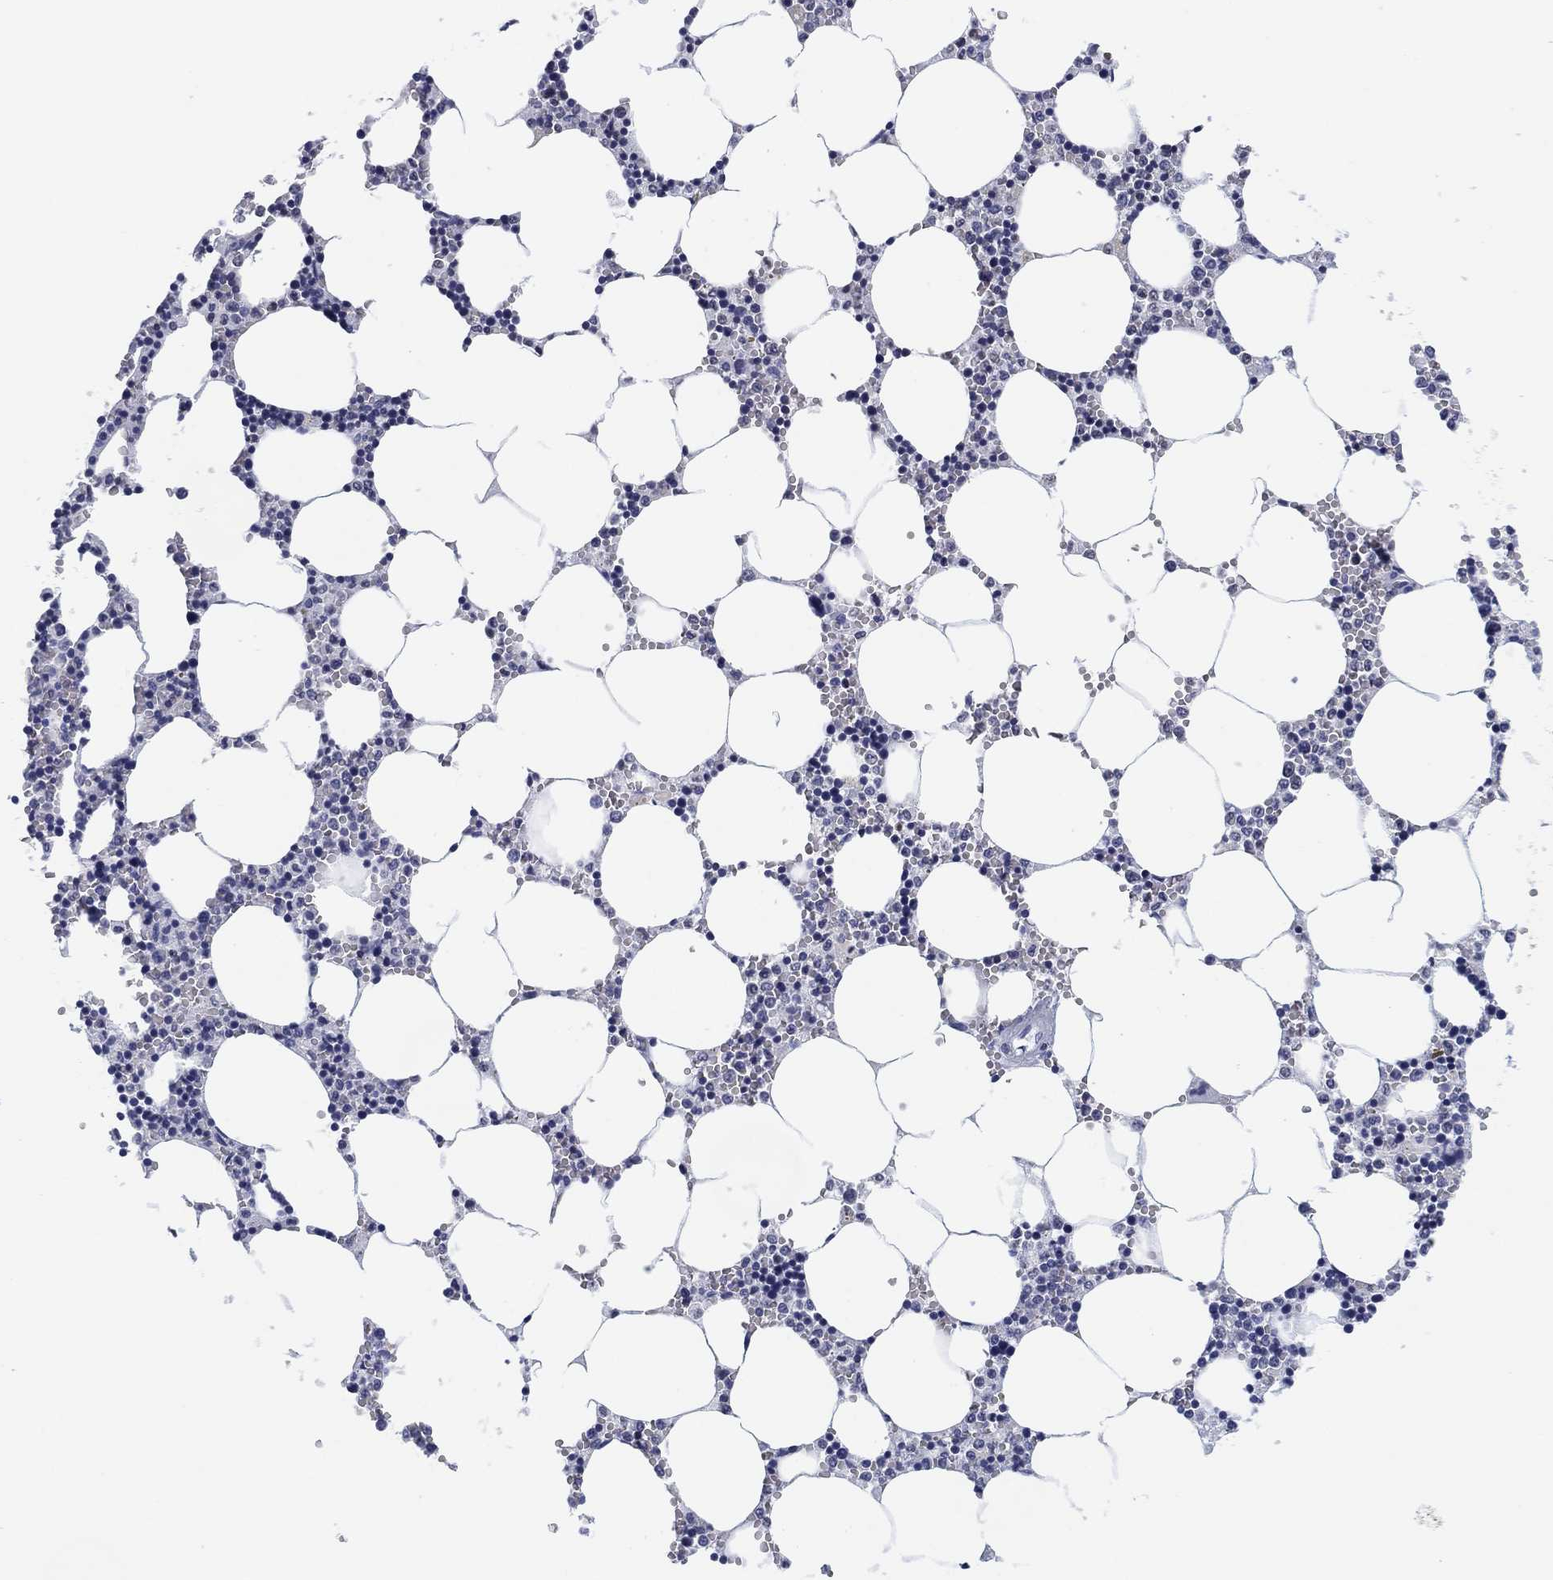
{"staining": {"intensity": "negative", "quantity": "none", "location": "none"}, "tissue": "bone marrow", "cell_type": "Hematopoietic cells", "image_type": "normal", "snomed": [{"axis": "morphology", "description": "Normal tissue, NOS"}, {"axis": "topography", "description": "Bone marrow"}], "caption": "IHC image of normal human bone marrow stained for a protein (brown), which displays no expression in hematopoietic cells.", "gene": "OTUB2", "patient": {"sex": "female", "age": 64}}